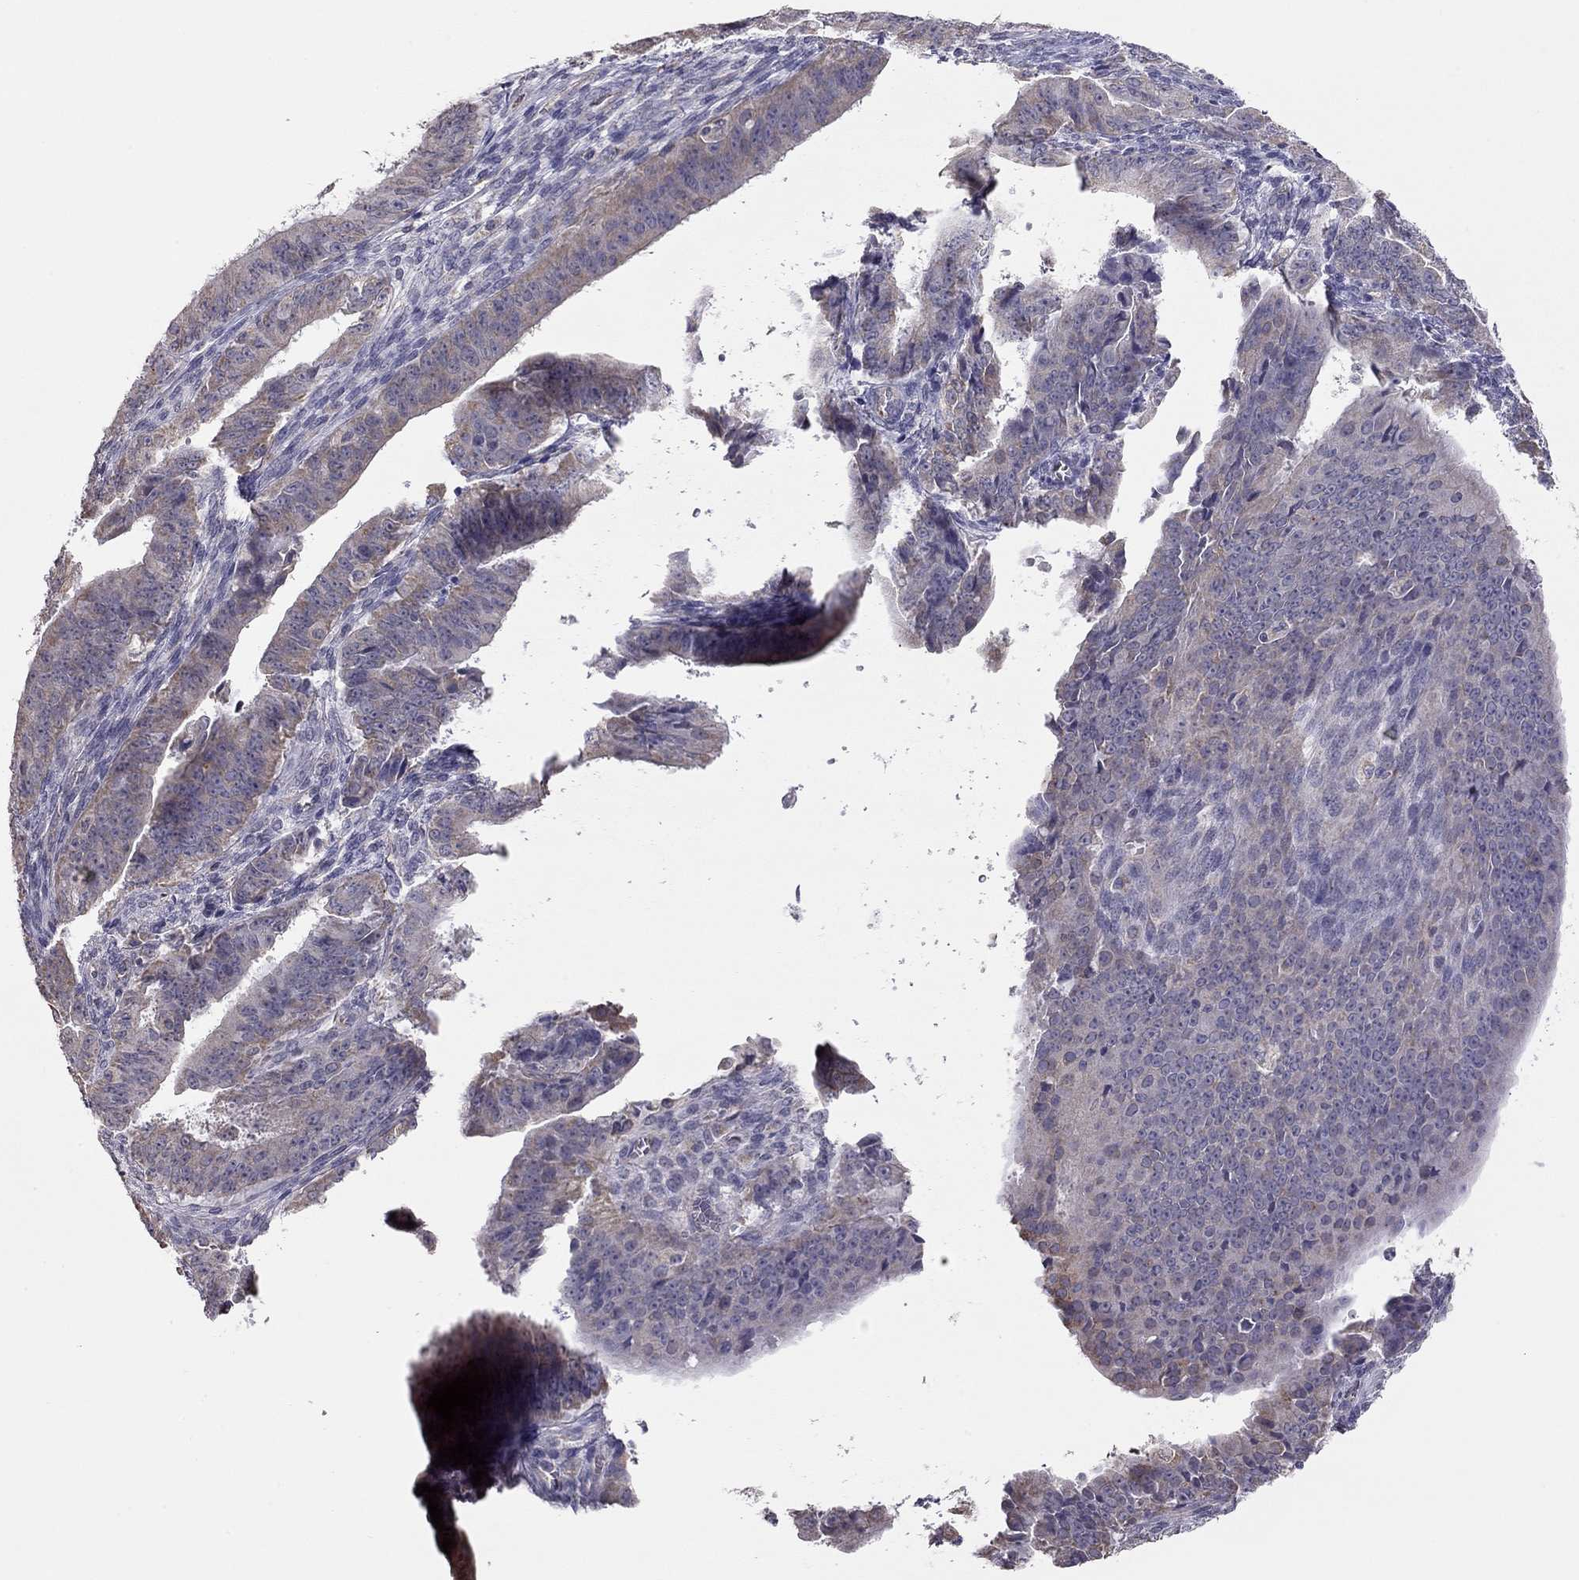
{"staining": {"intensity": "weak", "quantity": ">75%", "location": "cytoplasmic/membranous"}, "tissue": "ovarian cancer", "cell_type": "Tumor cells", "image_type": "cancer", "snomed": [{"axis": "morphology", "description": "Carcinoma, endometroid"}, {"axis": "topography", "description": "Ovary"}], "caption": "A high-resolution histopathology image shows IHC staining of ovarian endometroid carcinoma, which exhibits weak cytoplasmic/membranous staining in approximately >75% of tumor cells.", "gene": "LRIT3", "patient": {"sex": "female", "age": 42}}